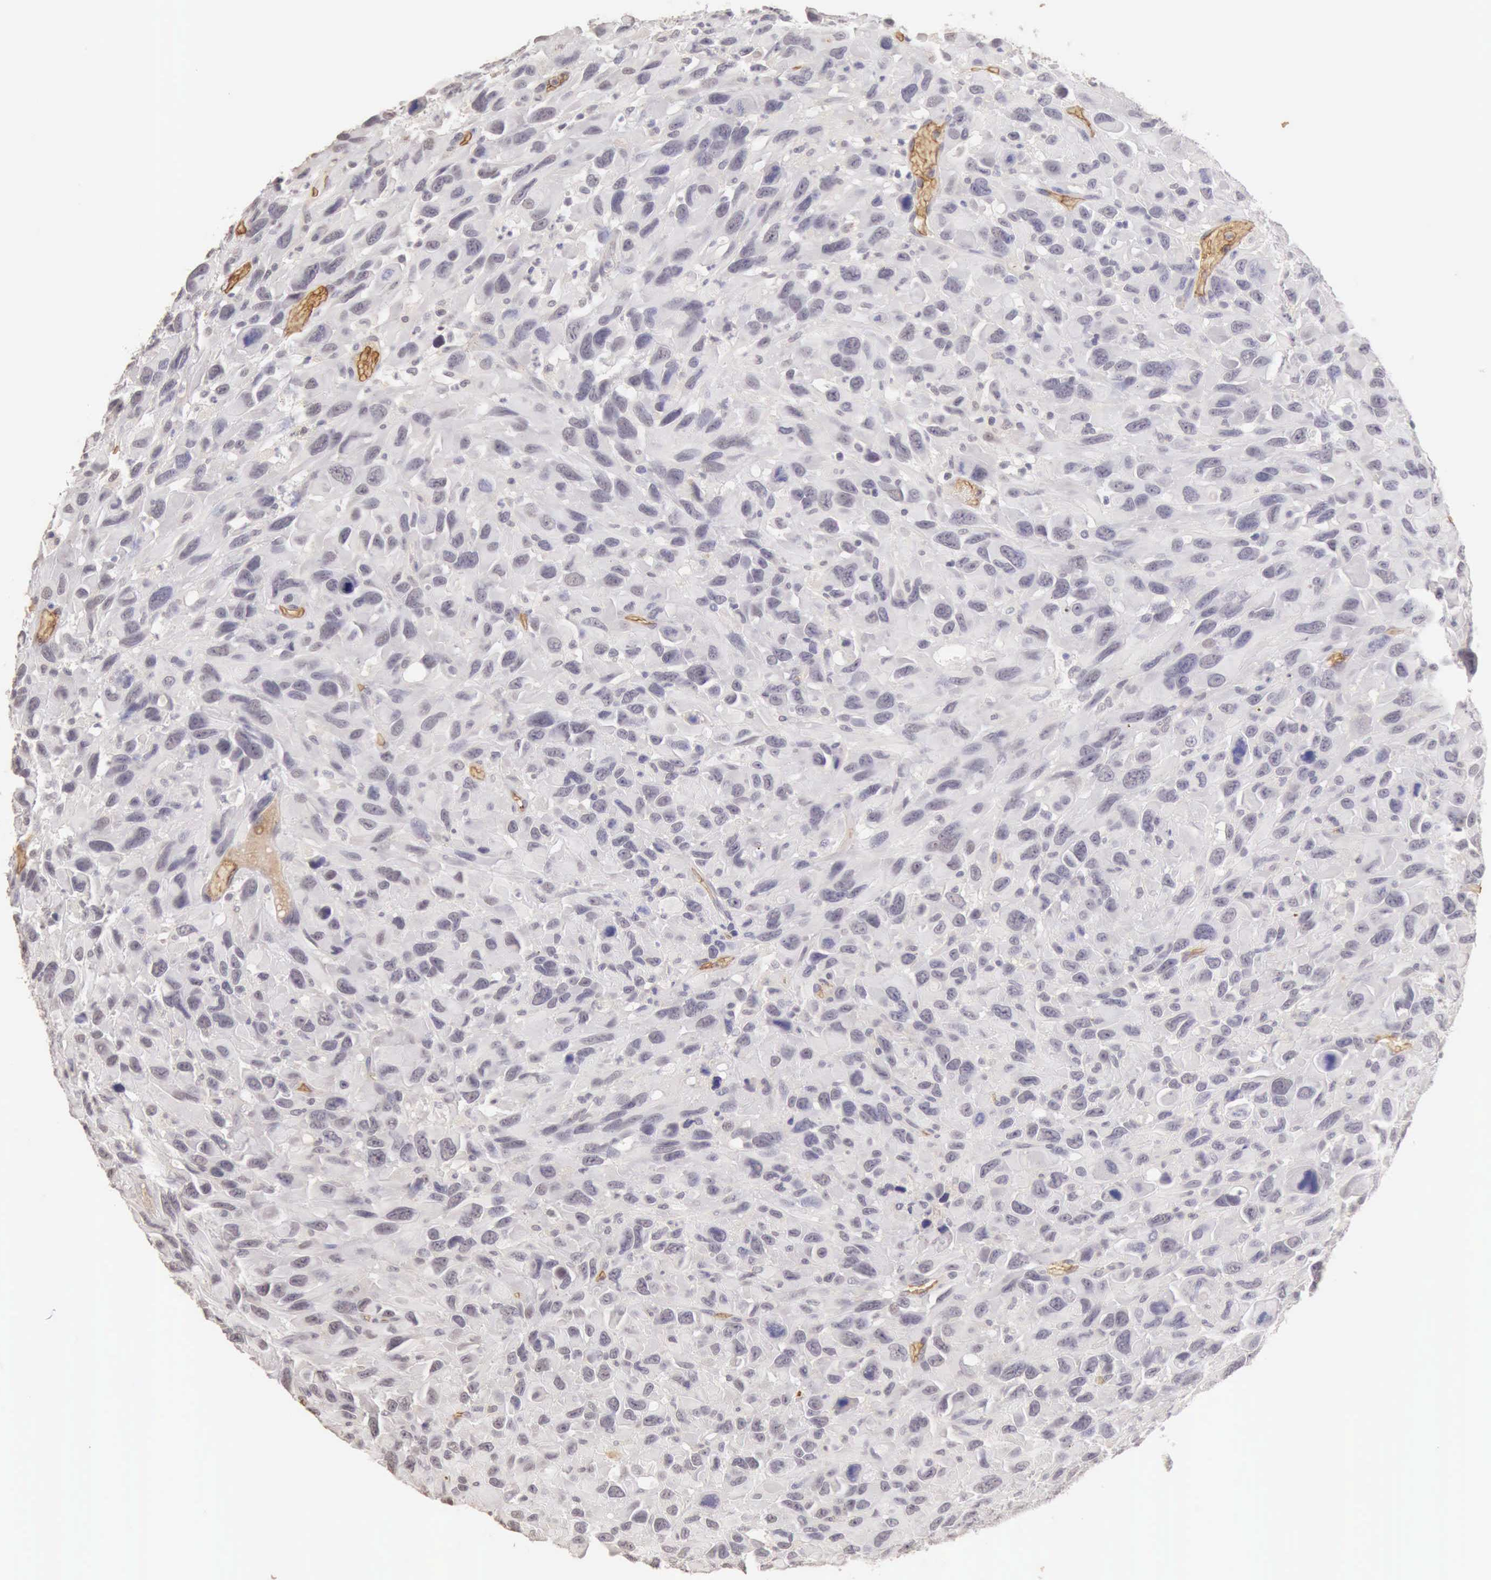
{"staining": {"intensity": "negative", "quantity": "none", "location": "none"}, "tissue": "renal cancer", "cell_type": "Tumor cells", "image_type": "cancer", "snomed": [{"axis": "morphology", "description": "Adenocarcinoma, NOS"}, {"axis": "topography", "description": "Kidney"}], "caption": "A histopathology image of renal cancer stained for a protein shows no brown staining in tumor cells. (Immunohistochemistry, brightfield microscopy, high magnification).", "gene": "CFI", "patient": {"sex": "male", "age": 79}}